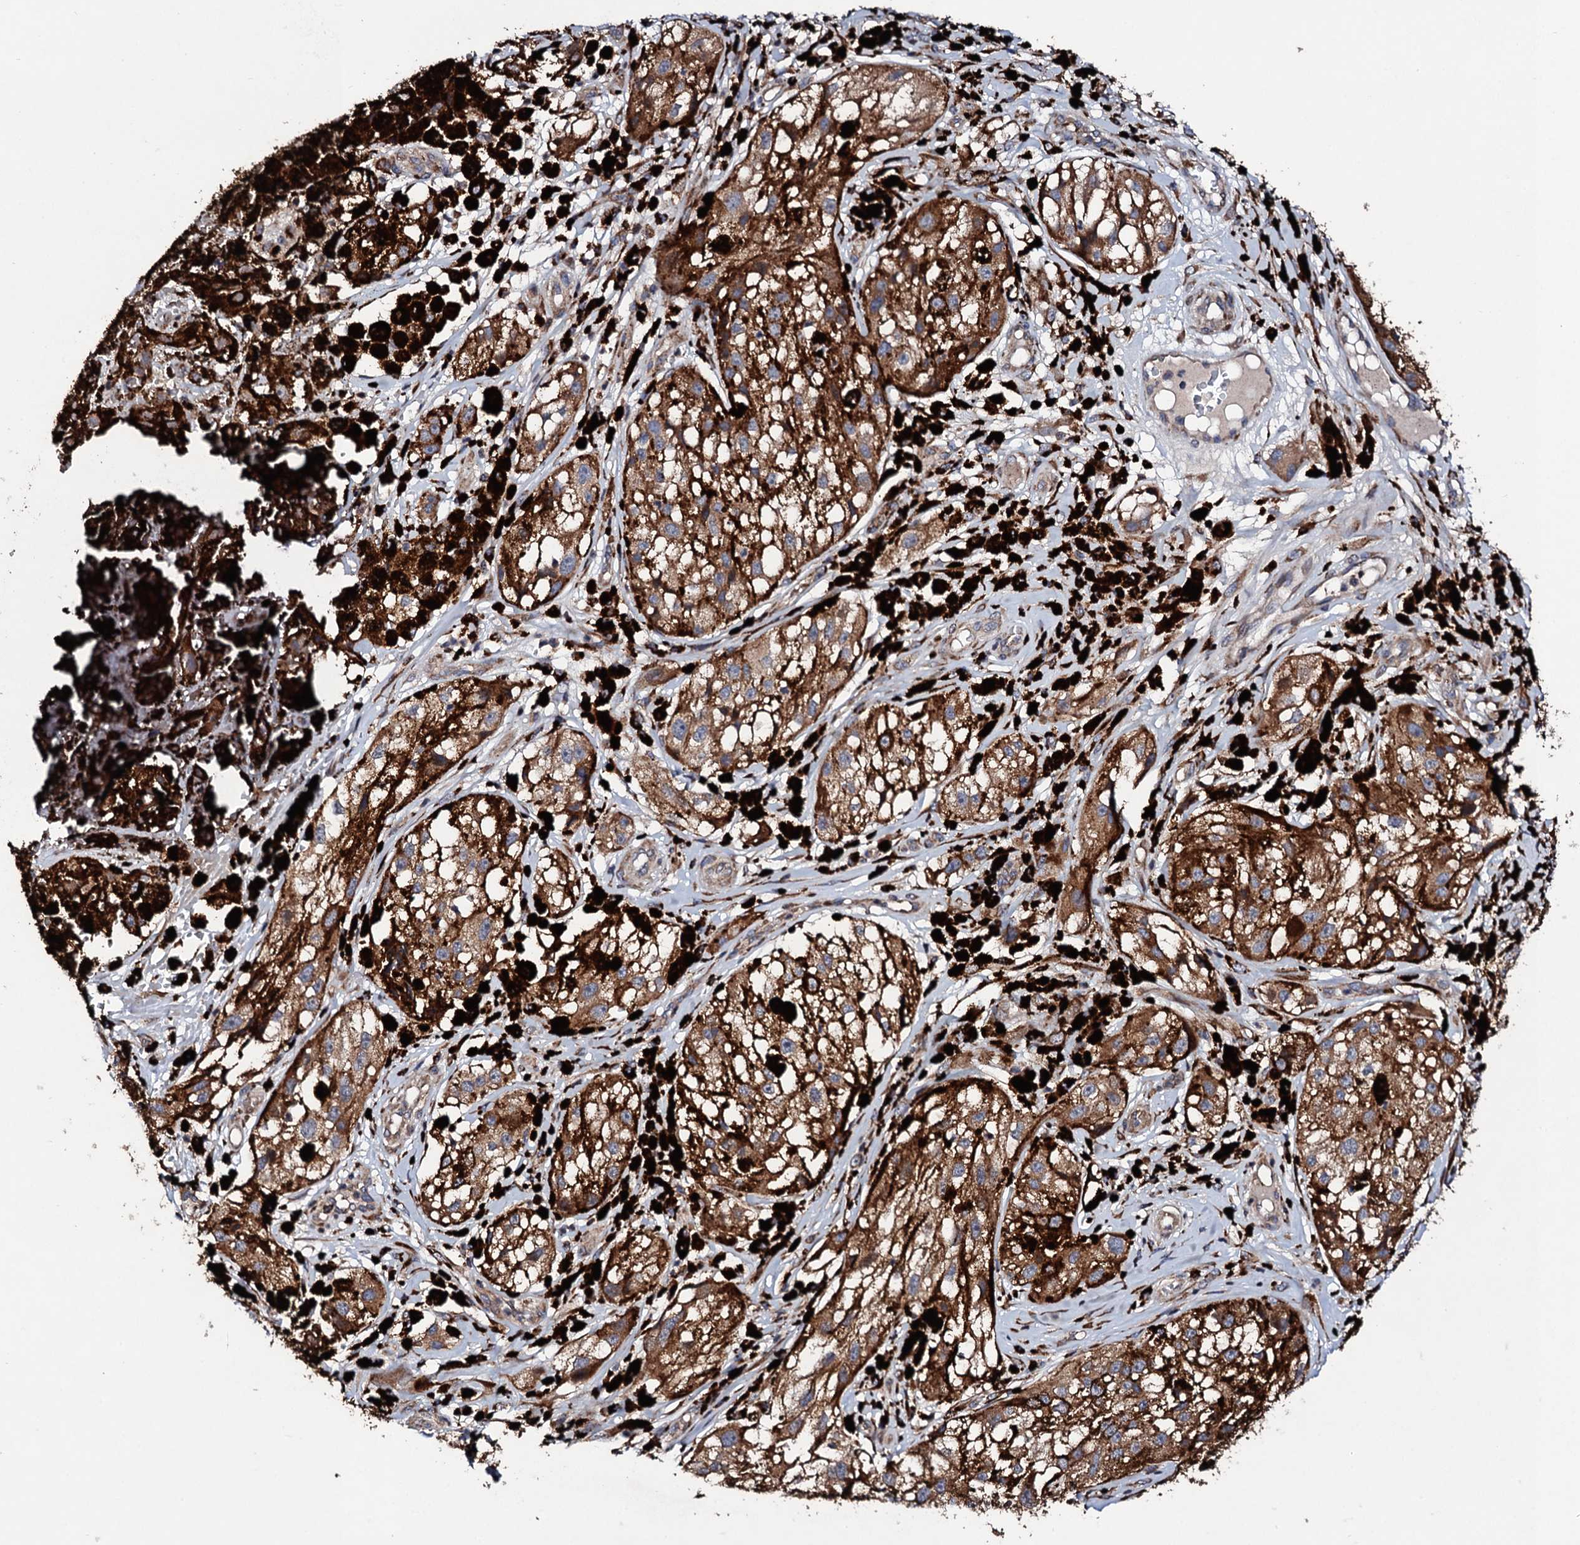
{"staining": {"intensity": "strong", "quantity": ">75%", "location": "cytoplasmic/membranous"}, "tissue": "melanoma", "cell_type": "Tumor cells", "image_type": "cancer", "snomed": [{"axis": "morphology", "description": "Malignant melanoma, NOS"}, {"axis": "topography", "description": "Skin"}], "caption": "Tumor cells display strong cytoplasmic/membranous expression in approximately >75% of cells in melanoma.", "gene": "LIPT2", "patient": {"sex": "male", "age": 88}}